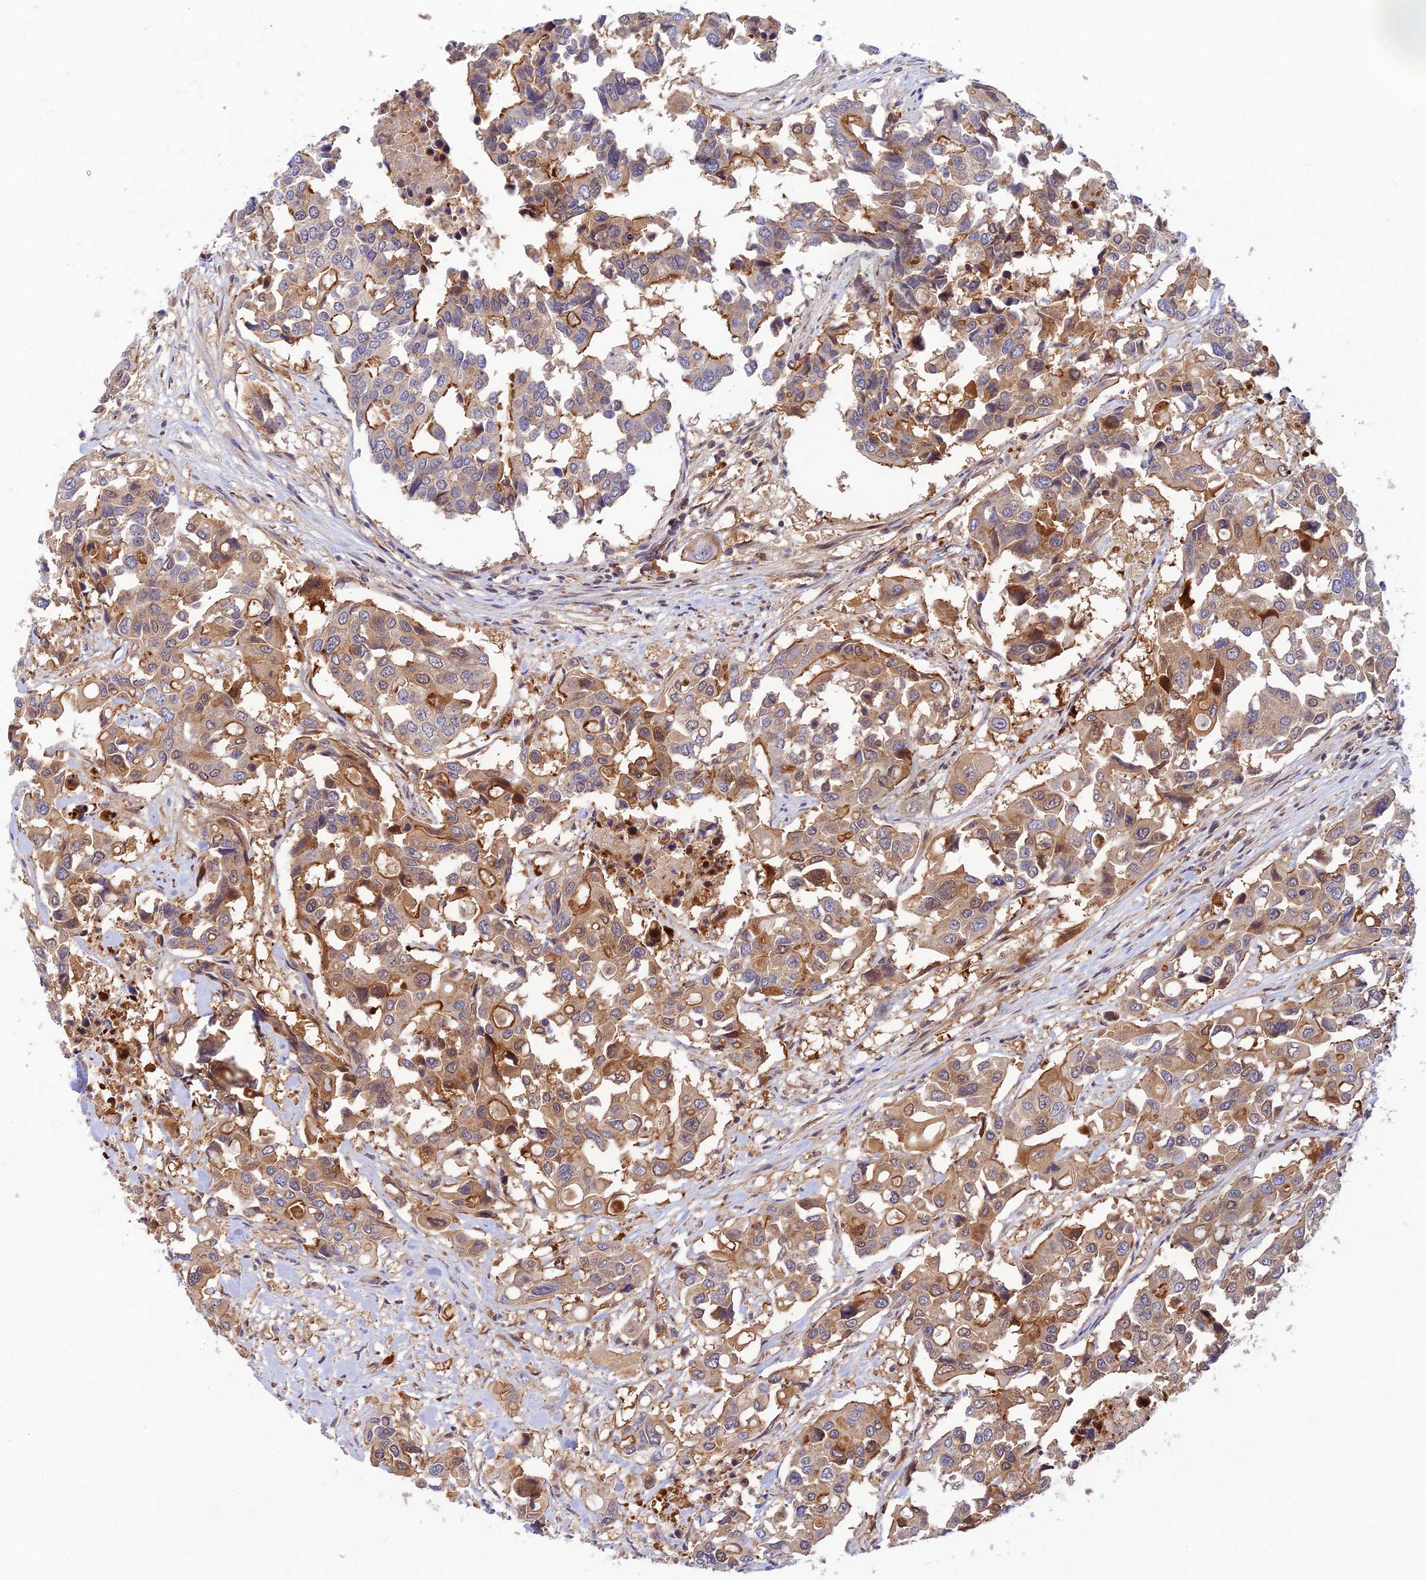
{"staining": {"intensity": "moderate", "quantity": "25%-75%", "location": "cytoplasmic/membranous"}, "tissue": "colorectal cancer", "cell_type": "Tumor cells", "image_type": "cancer", "snomed": [{"axis": "morphology", "description": "Adenocarcinoma, NOS"}, {"axis": "topography", "description": "Colon"}], "caption": "About 25%-75% of tumor cells in colorectal cancer show moderate cytoplasmic/membranous protein expression as visualized by brown immunohistochemical staining.", "gene": "PPP1R12C", "patient": {"sex": "male", "age": 77}}